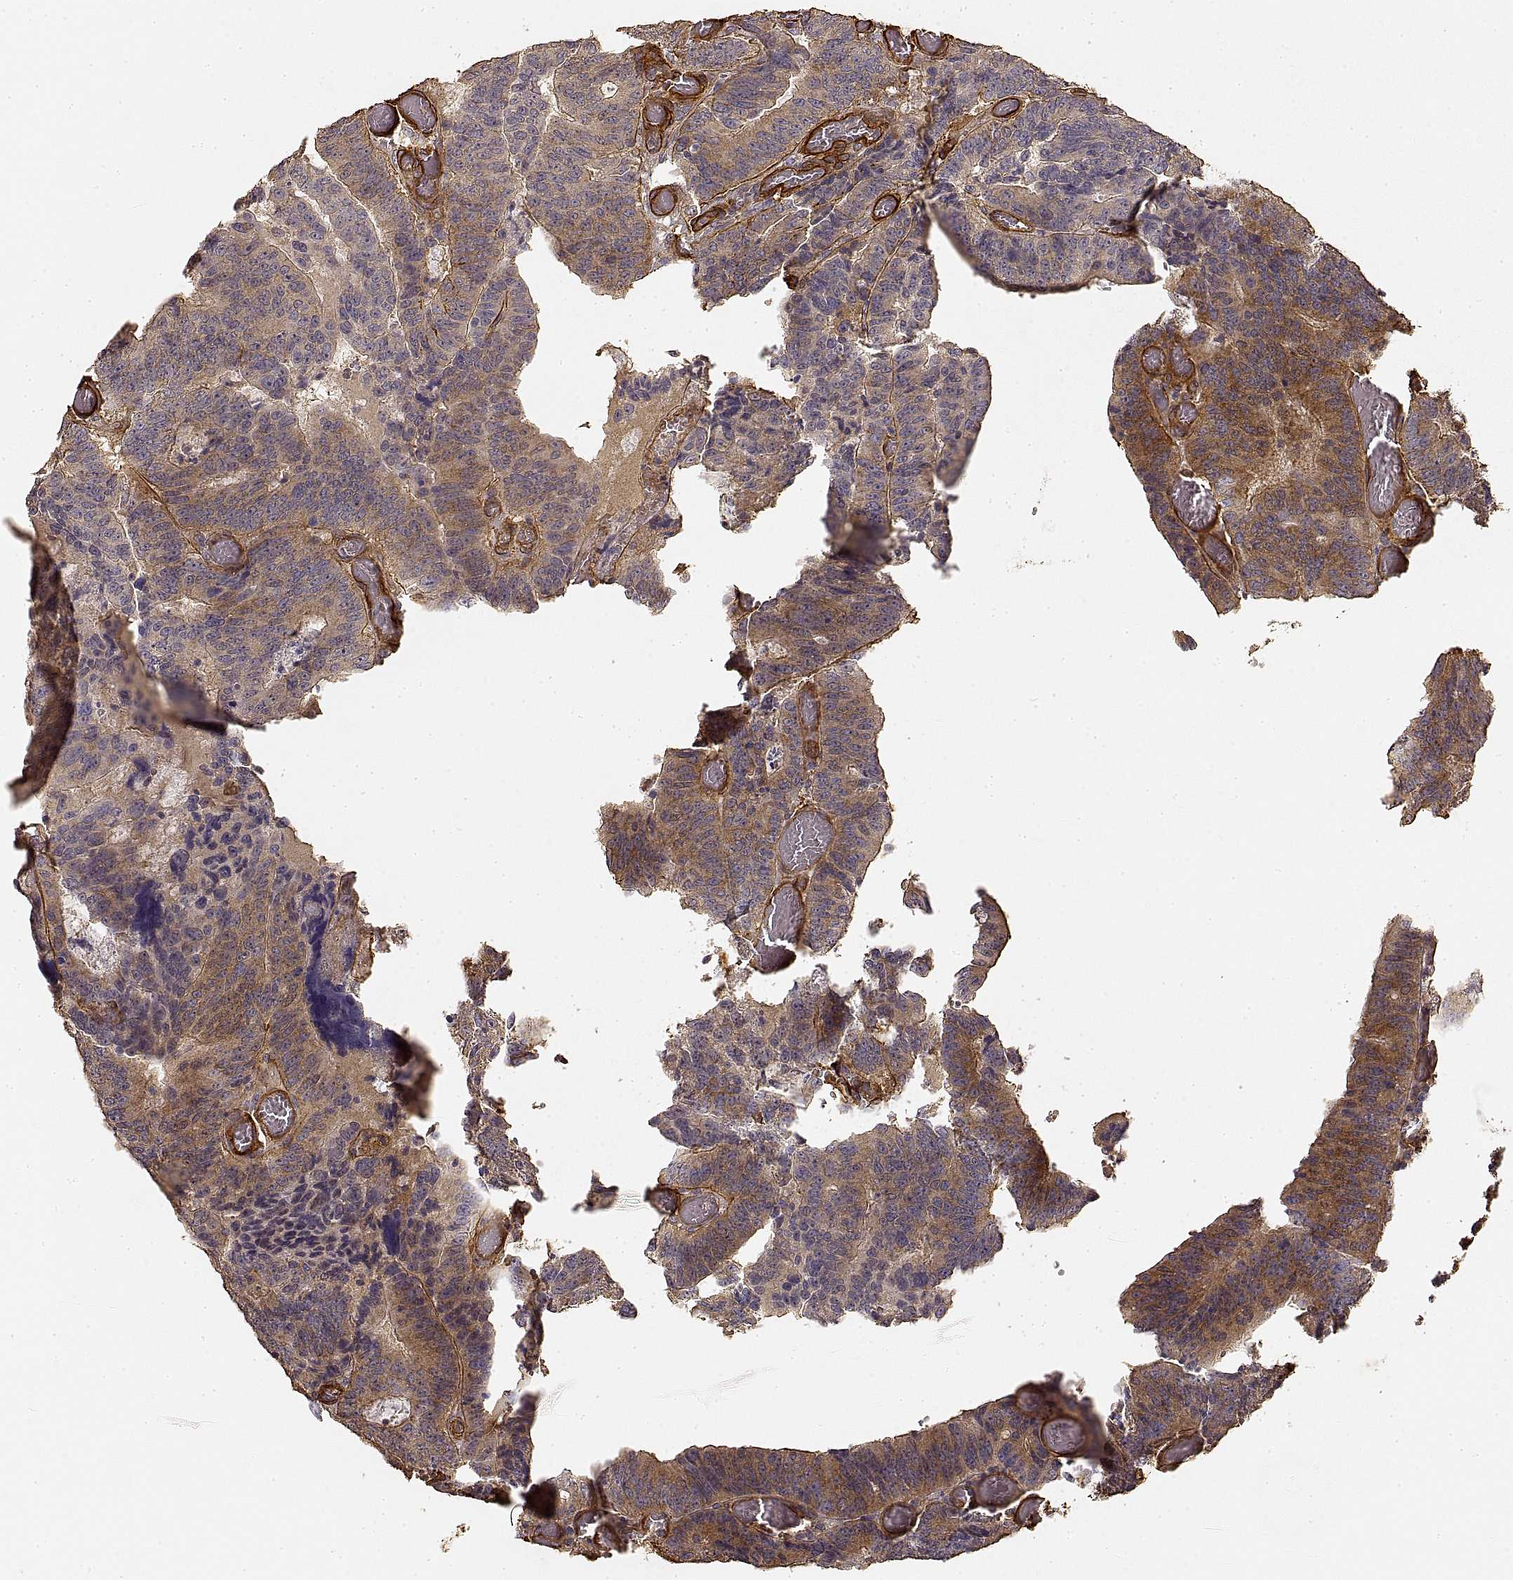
{"staining": {"intensity": "moderate", "quantity": ">75%", "location": "cytoplasmic/membranous"}, "tissue": "colorectal cancer", "cell_type": "Tumor cells", "image_type": "cancer", "snomed": [{"axis": "morphology", "description": "Adenocarcinoma, NOS"}, {"axis": "topography", "description": "Colon"}], "caption": "Immunohistochemical staining of colorectal cancer (adenocarcinoma) exhibits medium levels of moderate cytoplasmic/membranous protein expression in approximately >75% of tumor cells.", "gene": "LAMA4", "patient": {"sex": "female", "age": 82}}